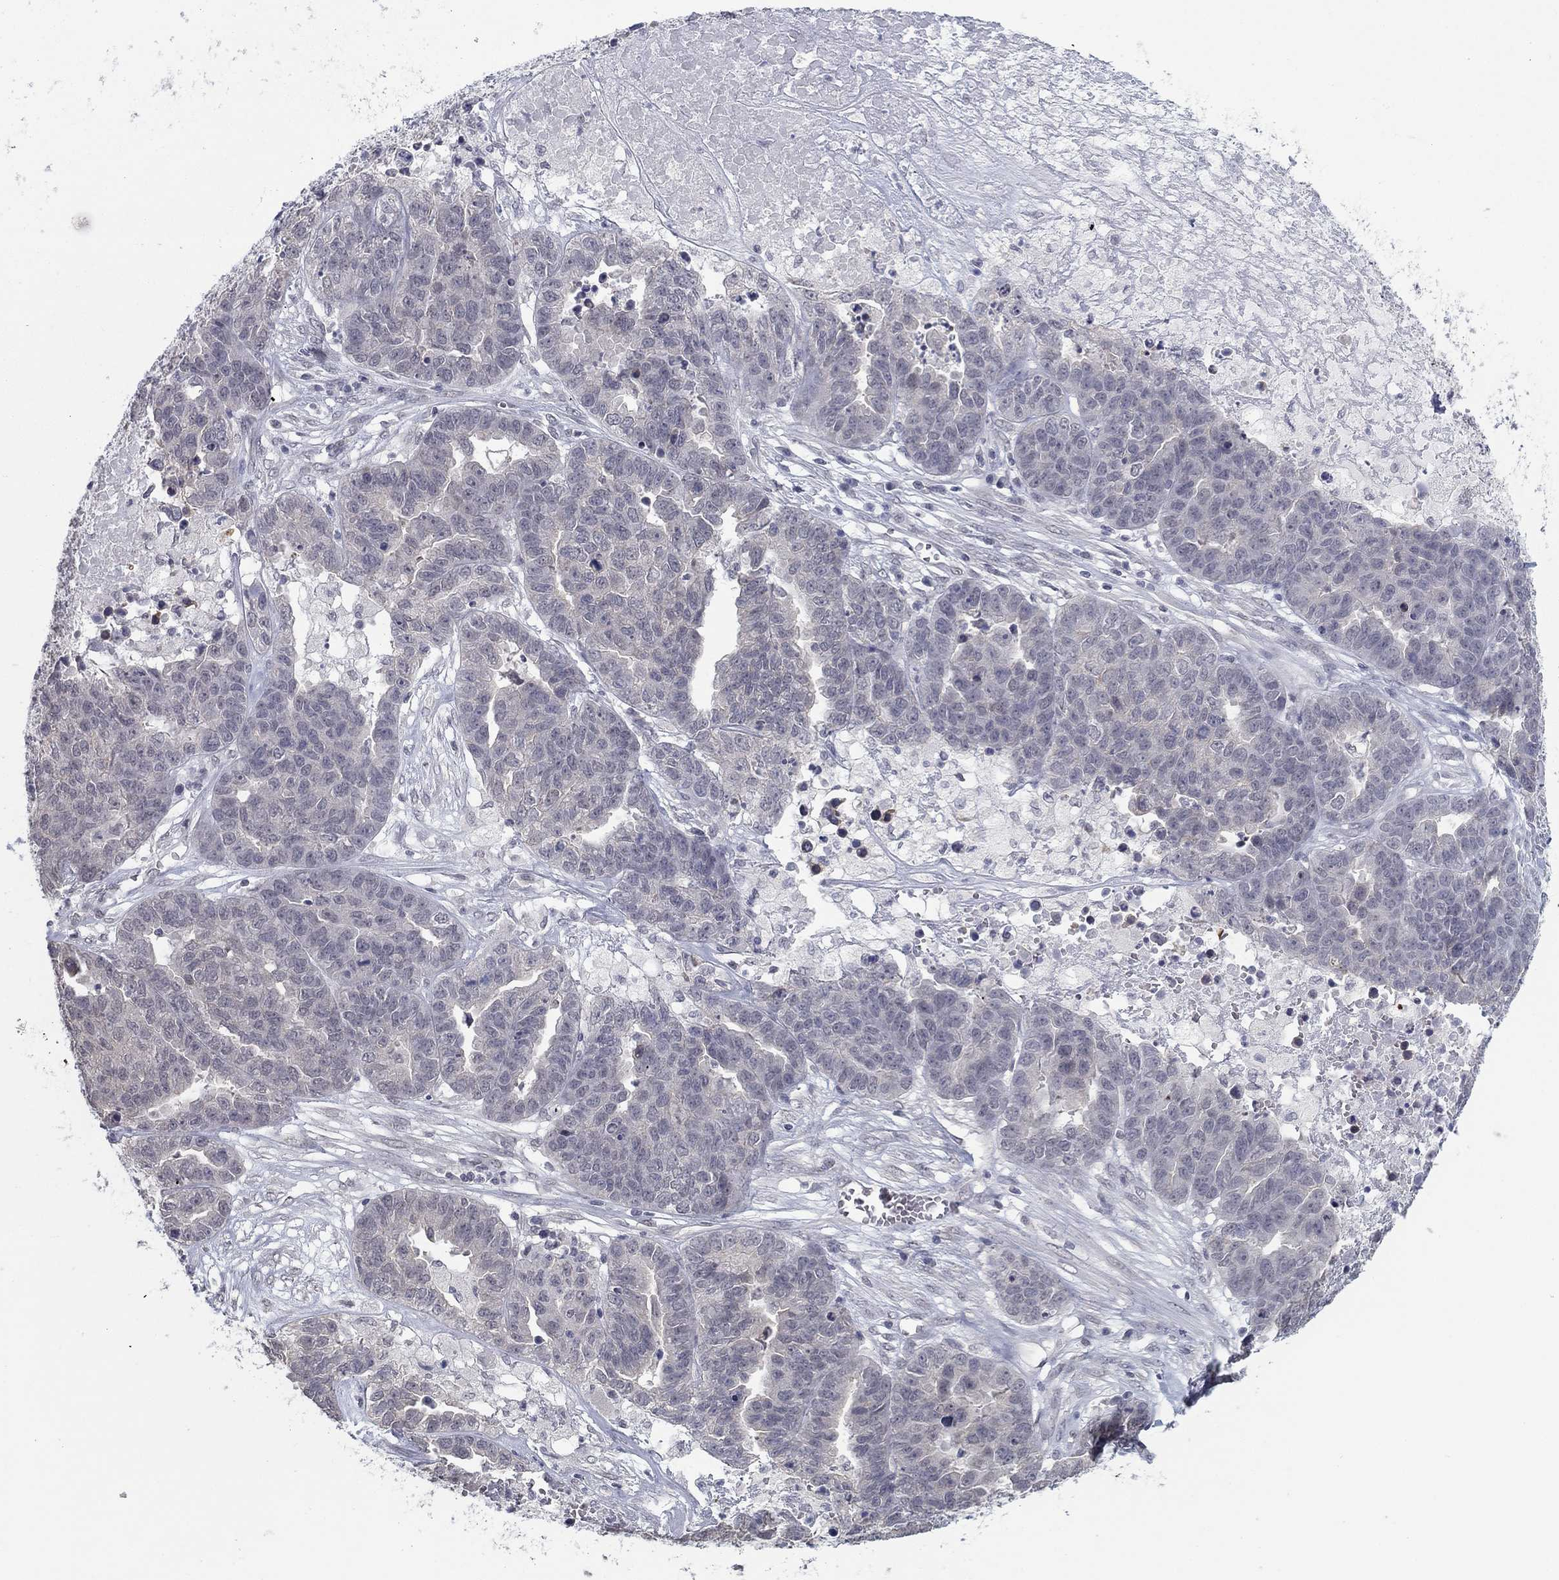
{"staining": {"intensity": "negative", "quantity": "none", "location": "none"}, "tissue": "ovarian cancer", "cell_type": "Tumor cells", "image_type": "cancer", "snomed": [{"axis": "morphology", "description": "Cystadenocarcinoma, serous, NOS"}, {"axis": "topography", "description": "Ovary"}], "caption": "Immunohistochemistry photomicrograph of neoplastic tissue: ovarian serous cystadenocarcinoma stained with DAB displays no significant protein expression in tumor cells.", "gene": "SLC22A2", "patient": {"sex": "female", "age": 87}}